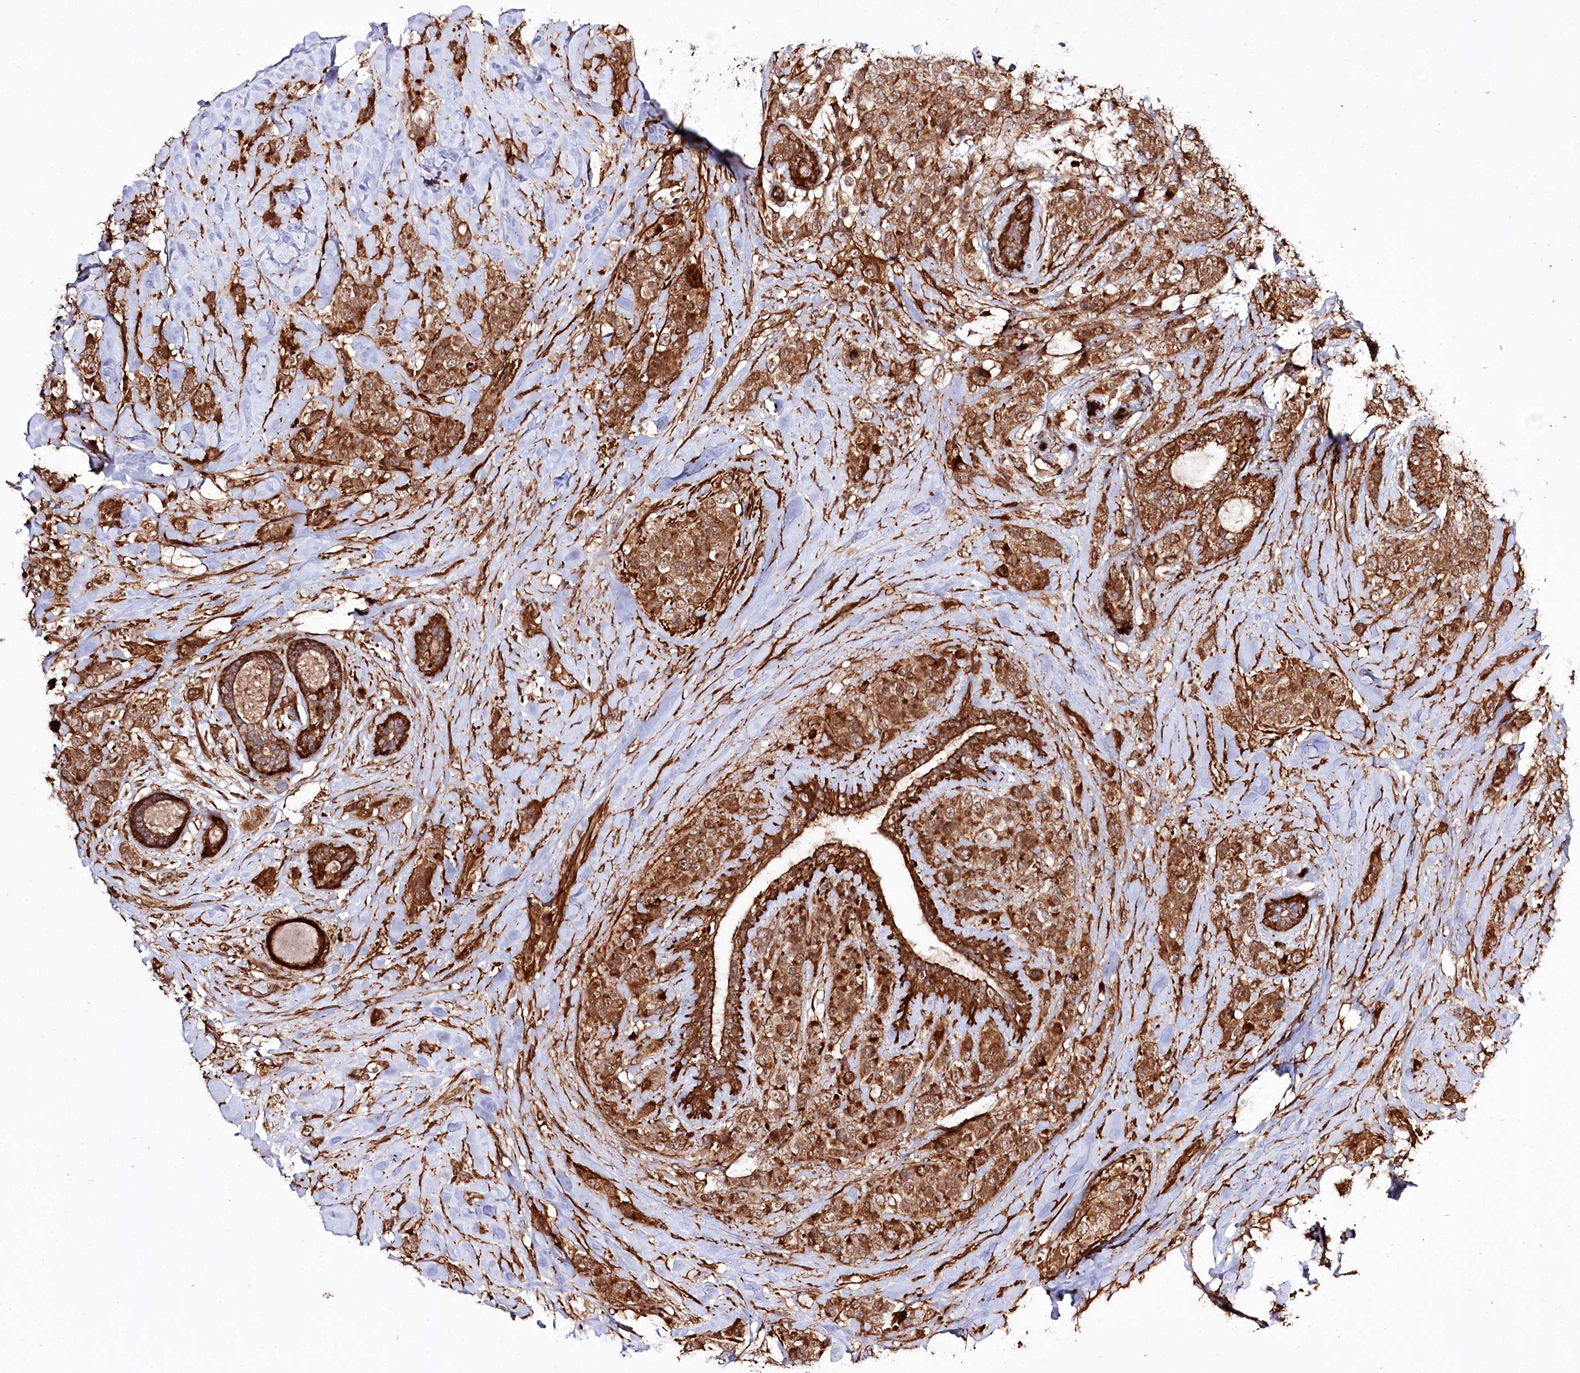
{"staining": {"intensity": "strong", "quantity": ">75%", "location": "cytoplasmic/membranous"}, "tissue": "breast cancer", "cell_type": "Tumor cells", "image_type": "cancer", "snomed": [{"axis": "morphology", "description": "Lobular carcinoma"}, {"axis": "topography", "description": "Breast"}], "caption": "Protein positivity by IHC displays strong cytoplasmic/membranous expression in approximately >75% of tumor cells in breast cancer (lobular carcinoma). Using DAB (brown) and hematoxylin (blue) stains, captured at high magnification using brightfield microscopy.", "gene": "REXO2", "patient": {"sex": "female", "age": 59}}